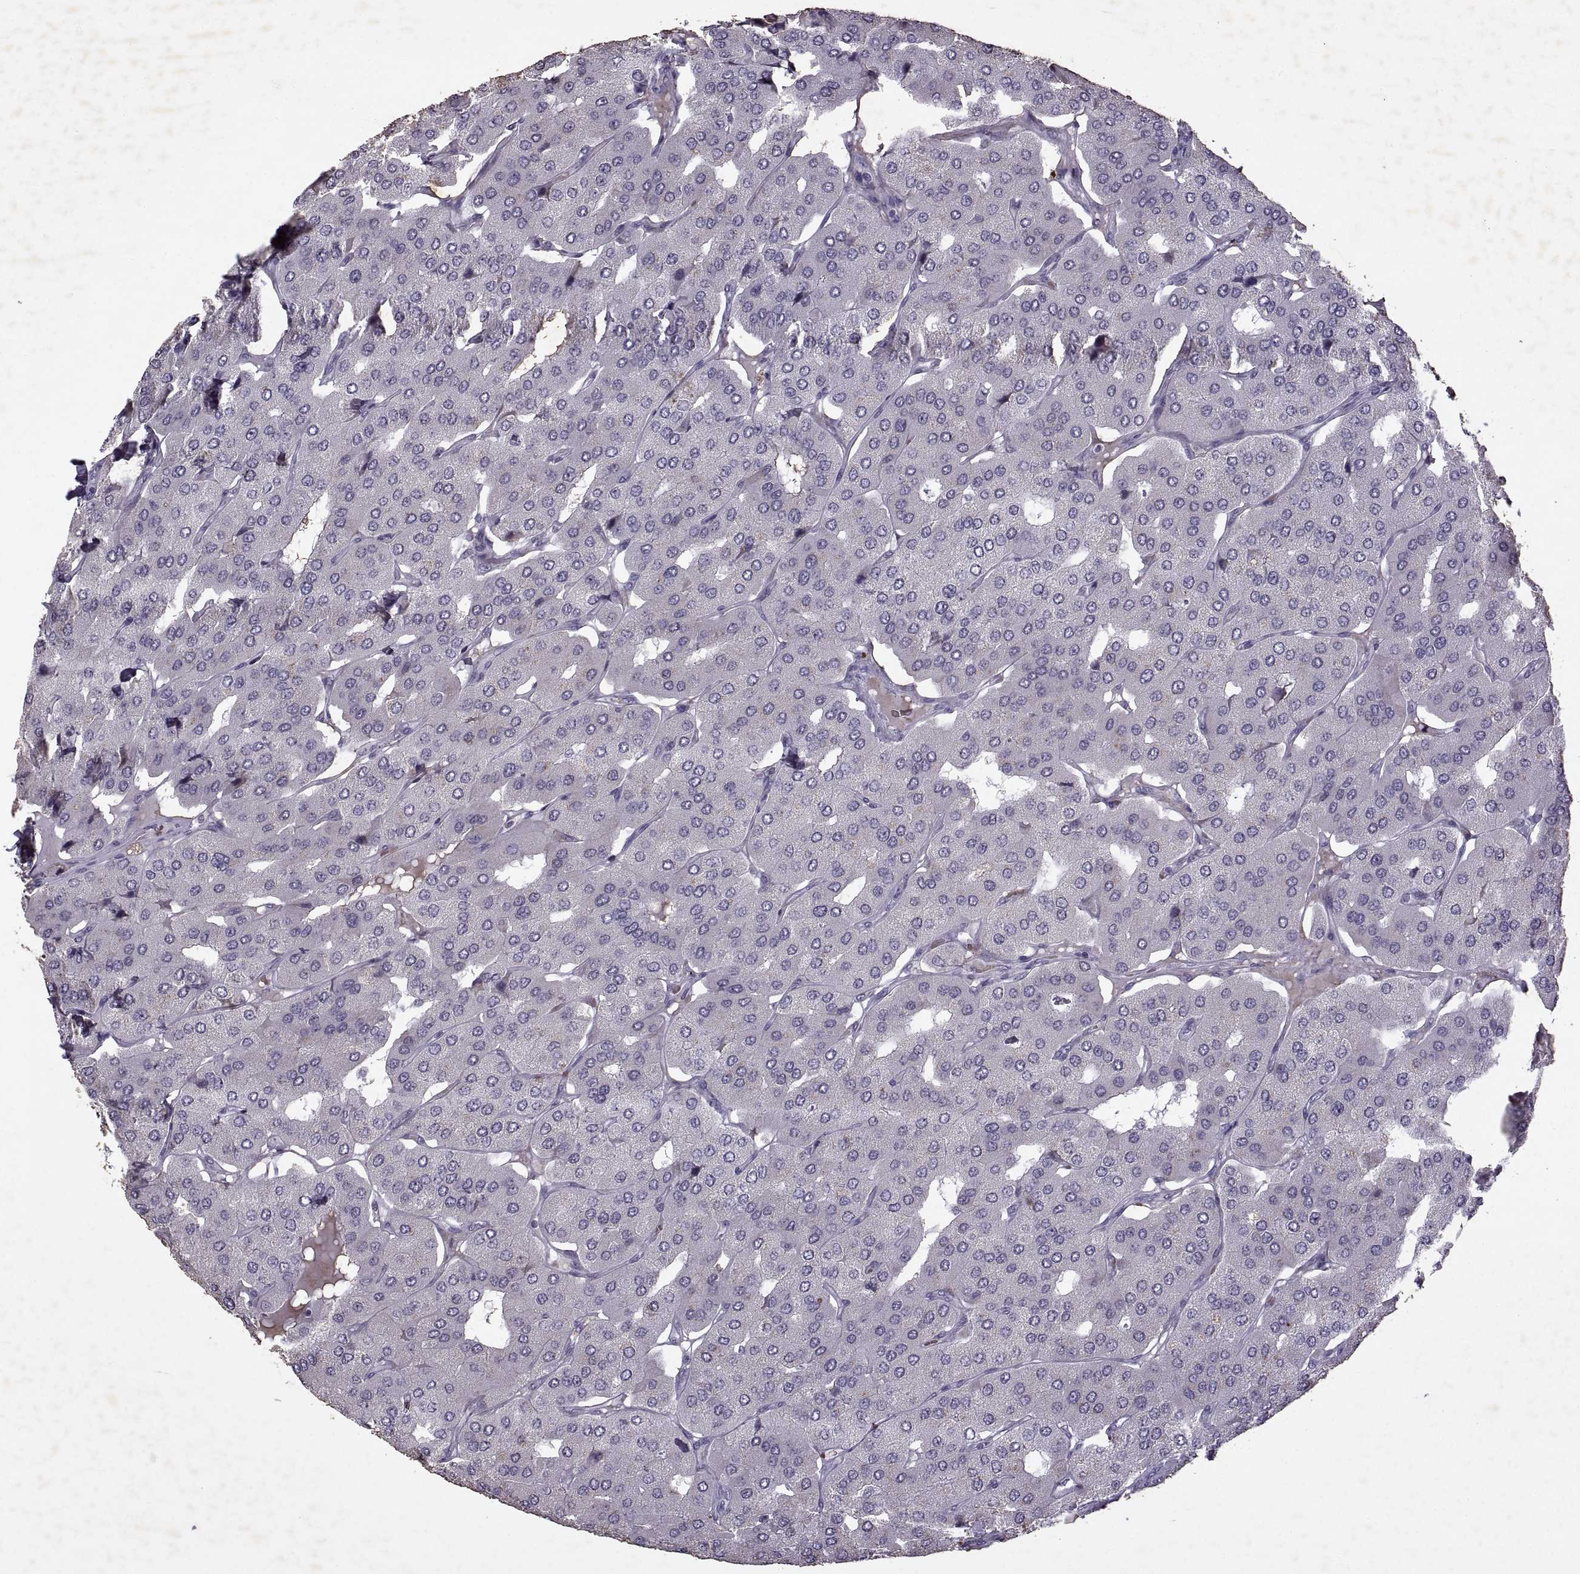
{"staining": {"intensity": "negative", "quantity": "none", "location": "none"}, "tissue": "parathyroid gland", "cell_type": "Glandular cells", "image_type": "normal", "snomed": [{"axis": "morphology", "description": "Normal tissue, NOS"}, {"axis": "morphology", "description": "Adenoma, NOS"}, {"axis": "topography", "description": "Parathyroid gland"}], "caption": "Human parathyroid gland stained for a protein using immunohistochemistry exhibits no expression in glandular cells.", "gene": "SINHCAF", "patient": {"sex": "female", "age": 86}}